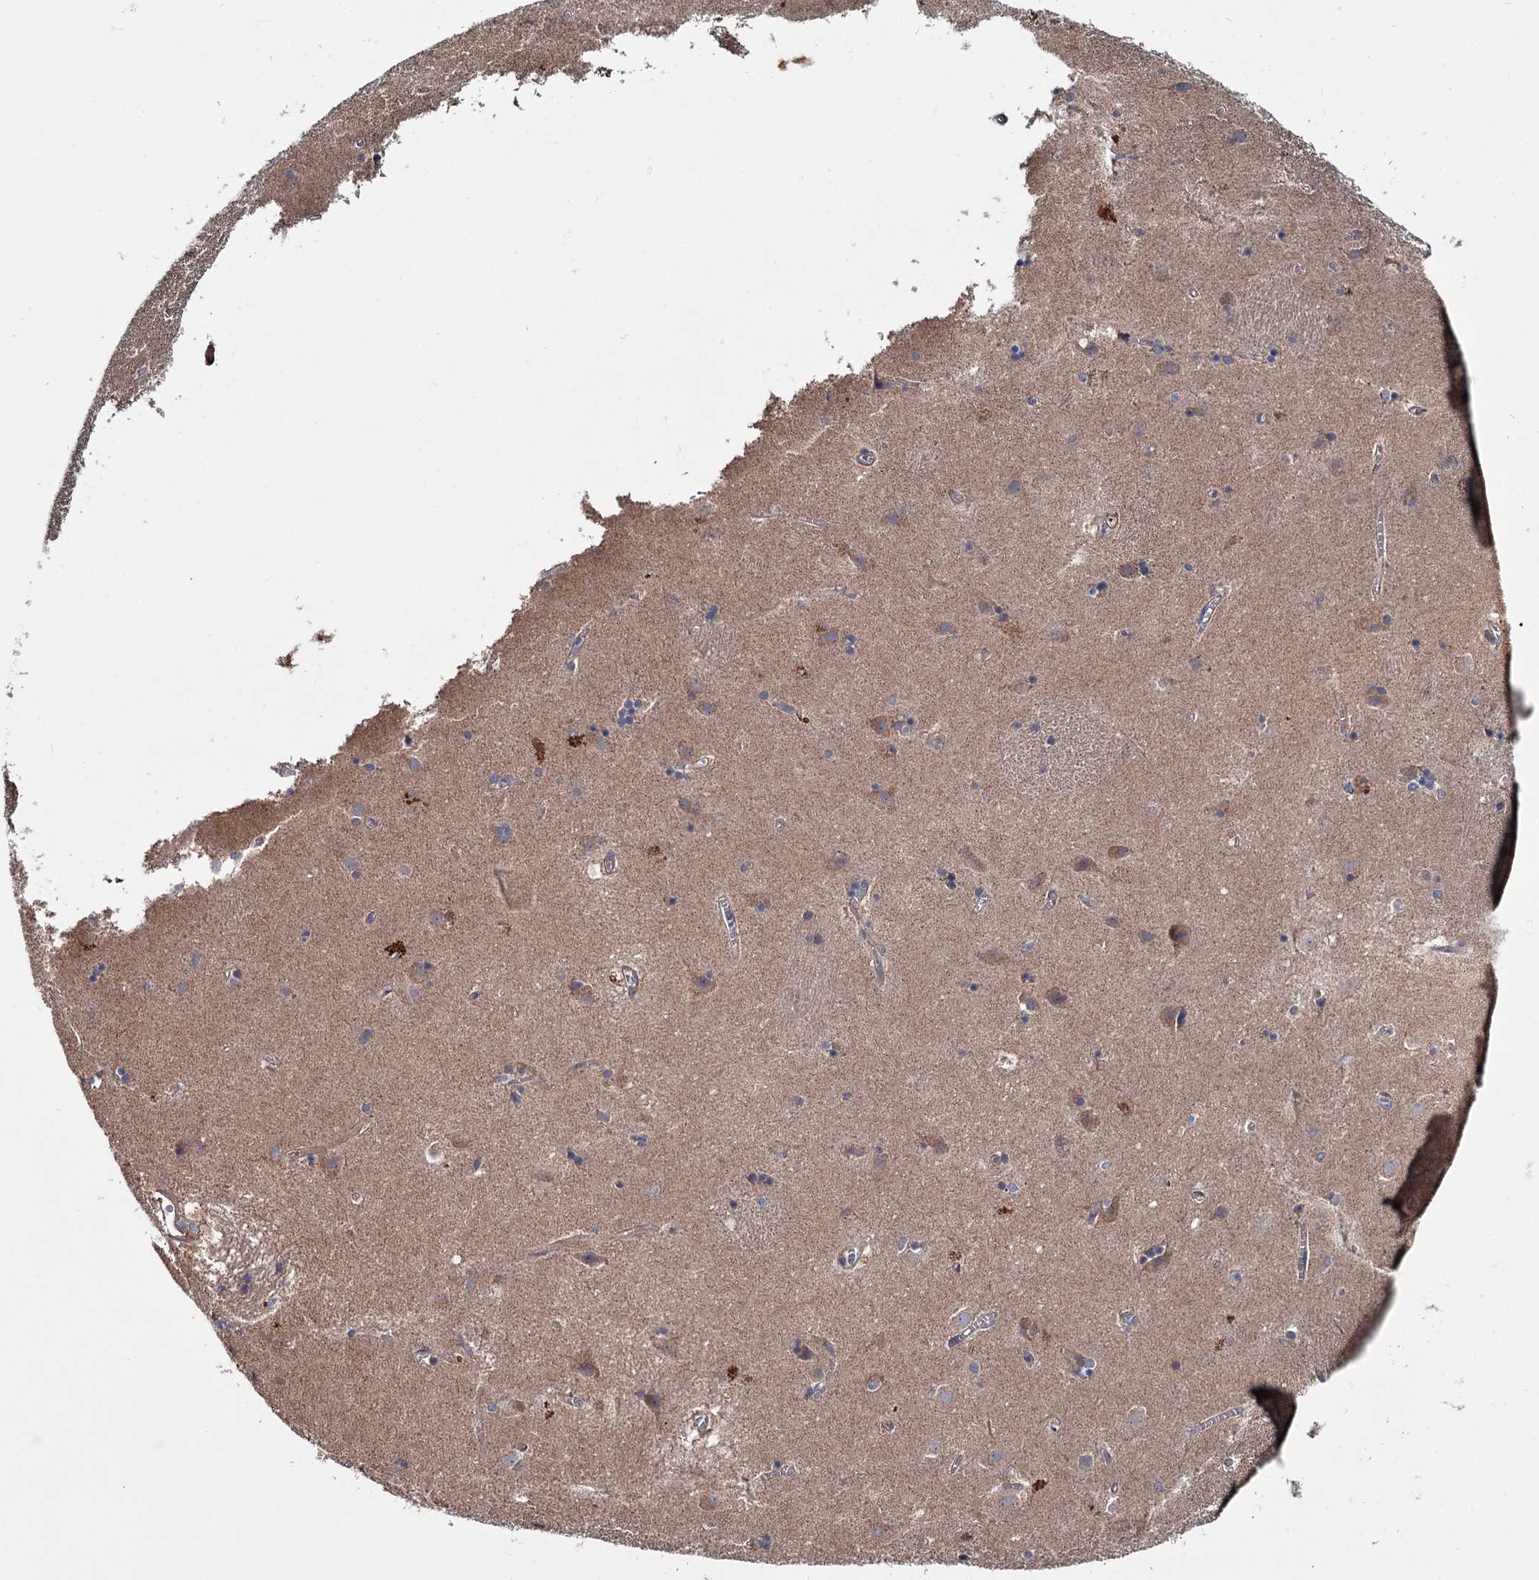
{"staining": {"intensity": "negative", "quantity": "none", "location": "none"}, "tissue": "caudate", "cell_type": "Glial cells", "image_type": "normal", "snomed": [{"axis": "morphology", "description": "Normal tissue, NOS"}, {"axis": "topography", "description": "Lateral ventricle wall"}], "caption": "High magnification brightfield microscopy of benign caudate stained with DAB (3,3'-diaminobenzidine) (brown) and counterstained with hematoxylin (blue): glial cells show no significant expression.", "gene": "MTRR", "patient": {"sex": "male", "age": 70}}